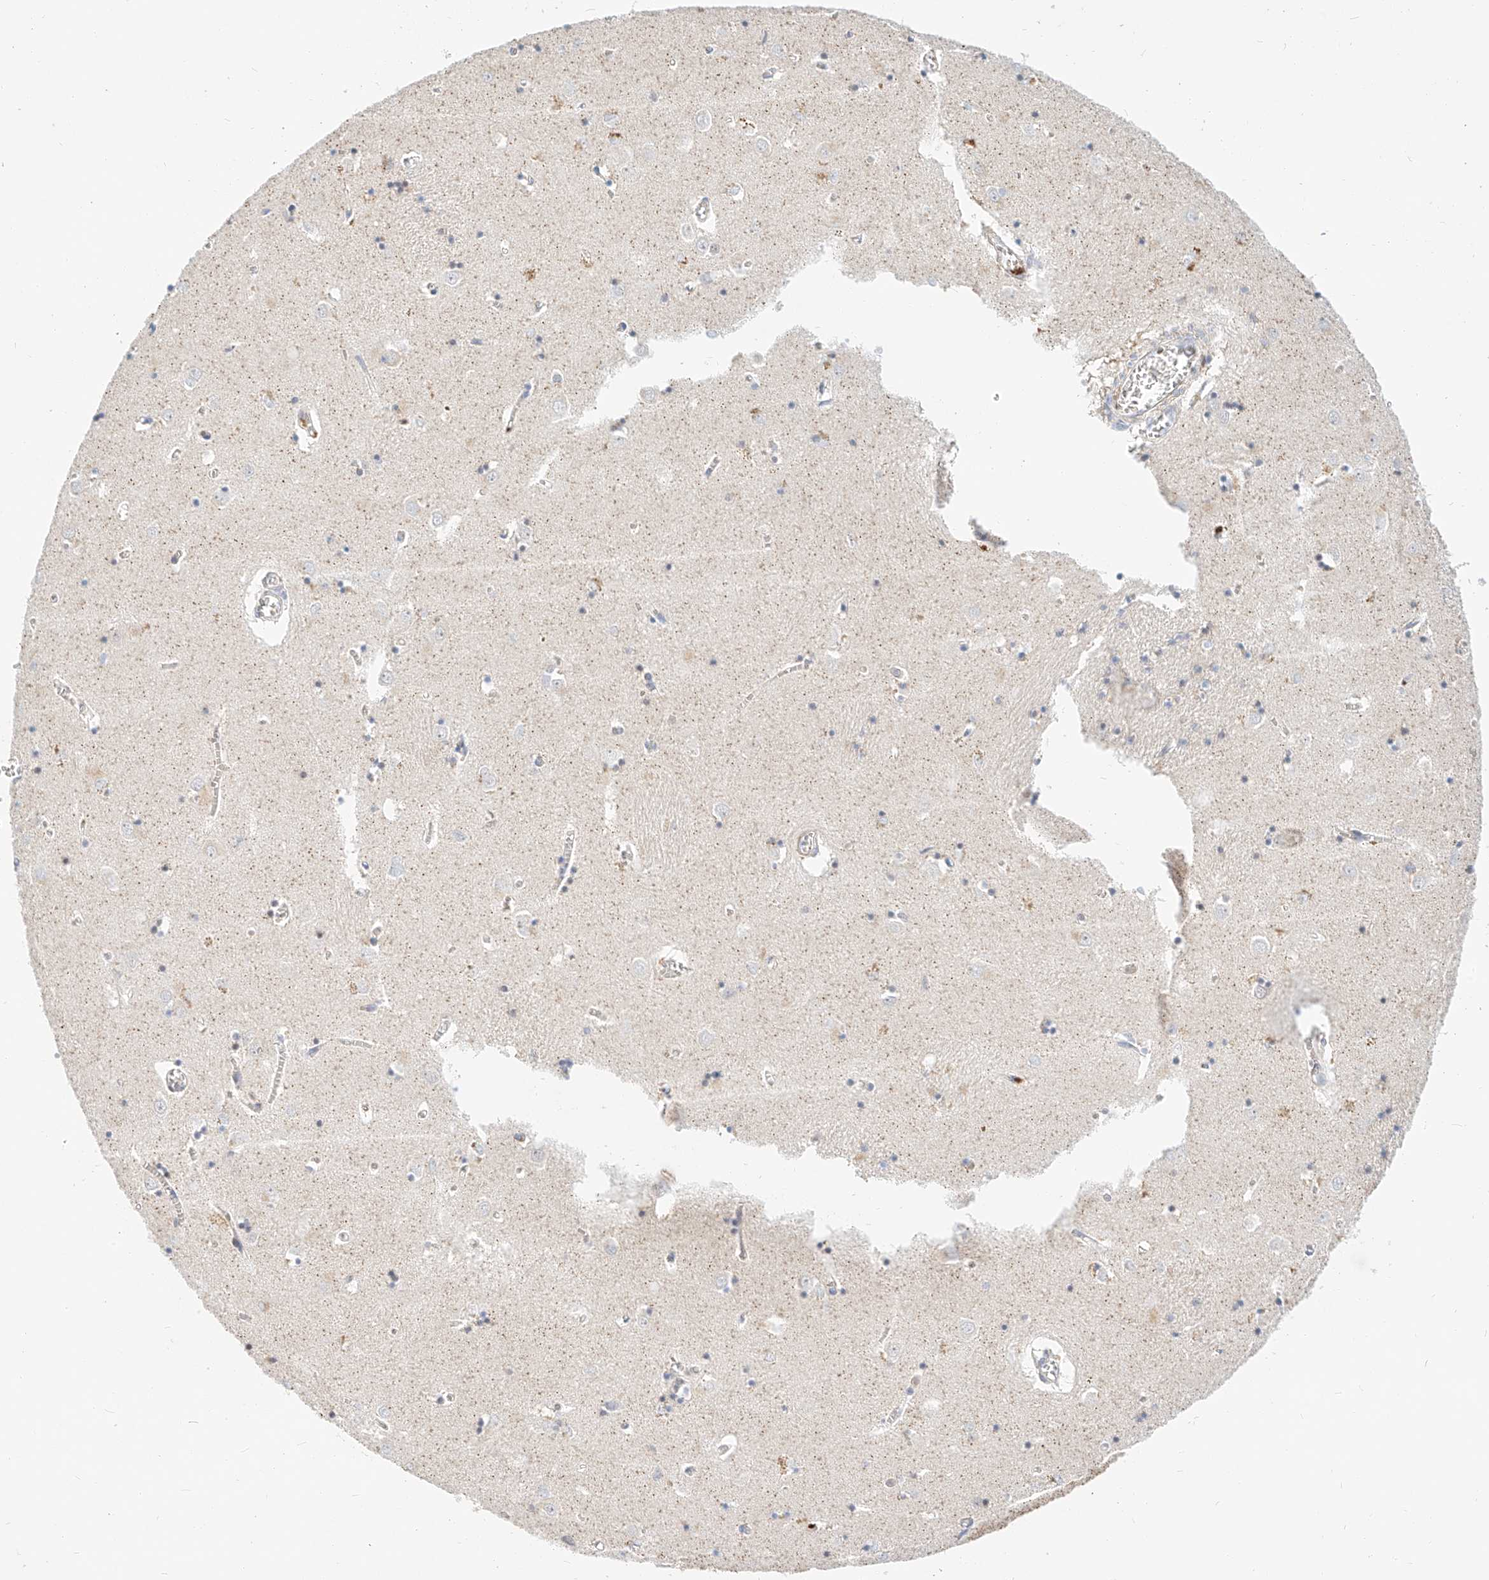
{"staining": {"intensity": "moderate", "quantity": "<25%", "location": "nuclear"}, "tissue": "caudate", "cell_type": "Glial cells", "image_type": "normal", "snomed": [{"axis": "morphology", "description": "Normal tissue, NOS"}, {"axis": "topography", "description": "Lateral ventricle wall"}], "caption": "A photomicrograph of human caudate stained for a protein exhibits moderate nuclear brown staining in glial cells.", "gene": "CBX8", "patient": {"sex": "male", "age": 70}}